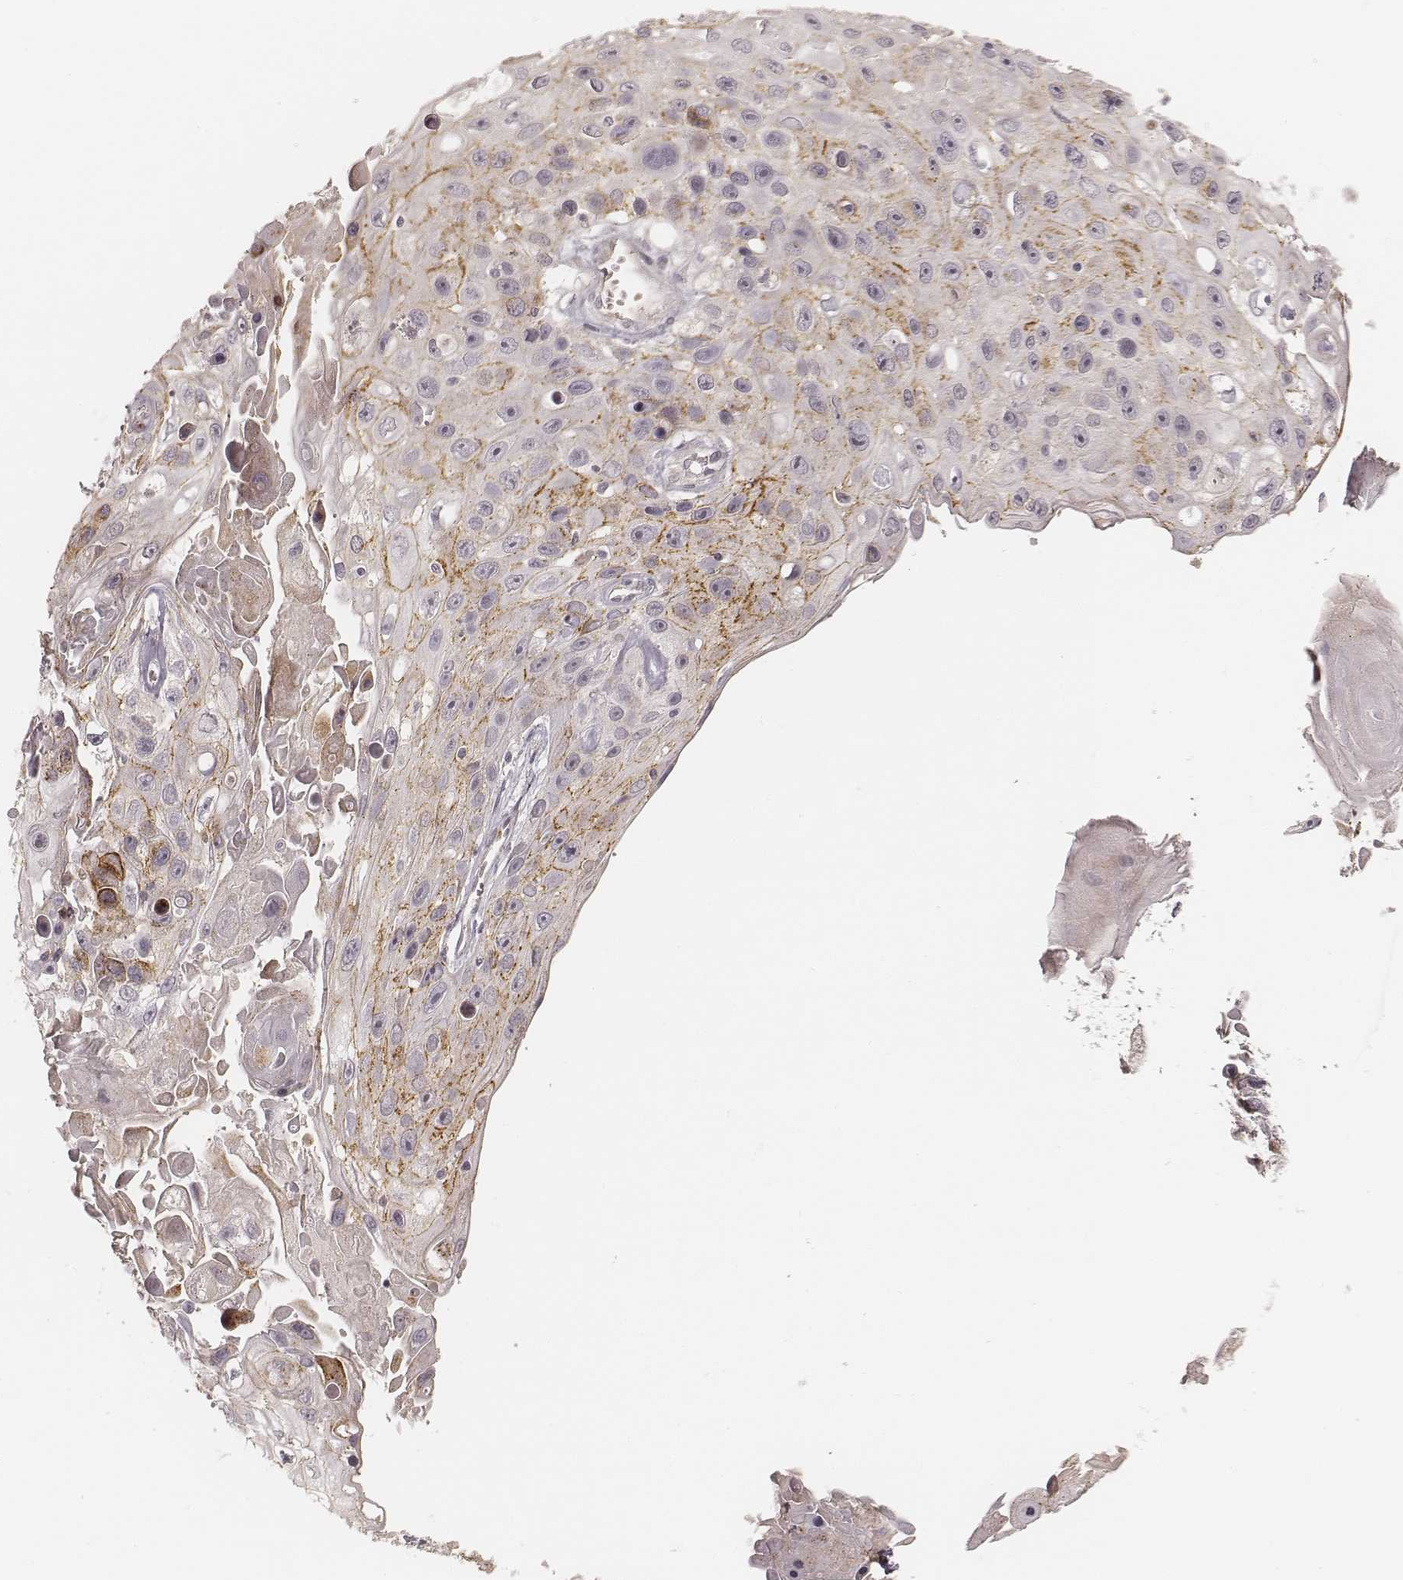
{"staining": {"intensity": "moderate", "quantity": "25%-75%", "location": "cytoplasmic/membranous"}, "tissue": "skin cancer", "cell_type": "Tumor cells", "image_type": "cancer", "snomed": [{"axis": "morphology", "description": "Squamous cell carcinoma, NOS"}, {"axis": "topography", "description": "Skin"}], "caption": "DAB (3,3'-diaminobenzidine) immunohistochemical staining of human skin squamous cell carcinoma reveals moderate cytoplasmic/membranous protein expression in approximately 25%-75% of tumor cells.", "gene": "GORASP2", "patient": {"sex": "male", "age": 82}}